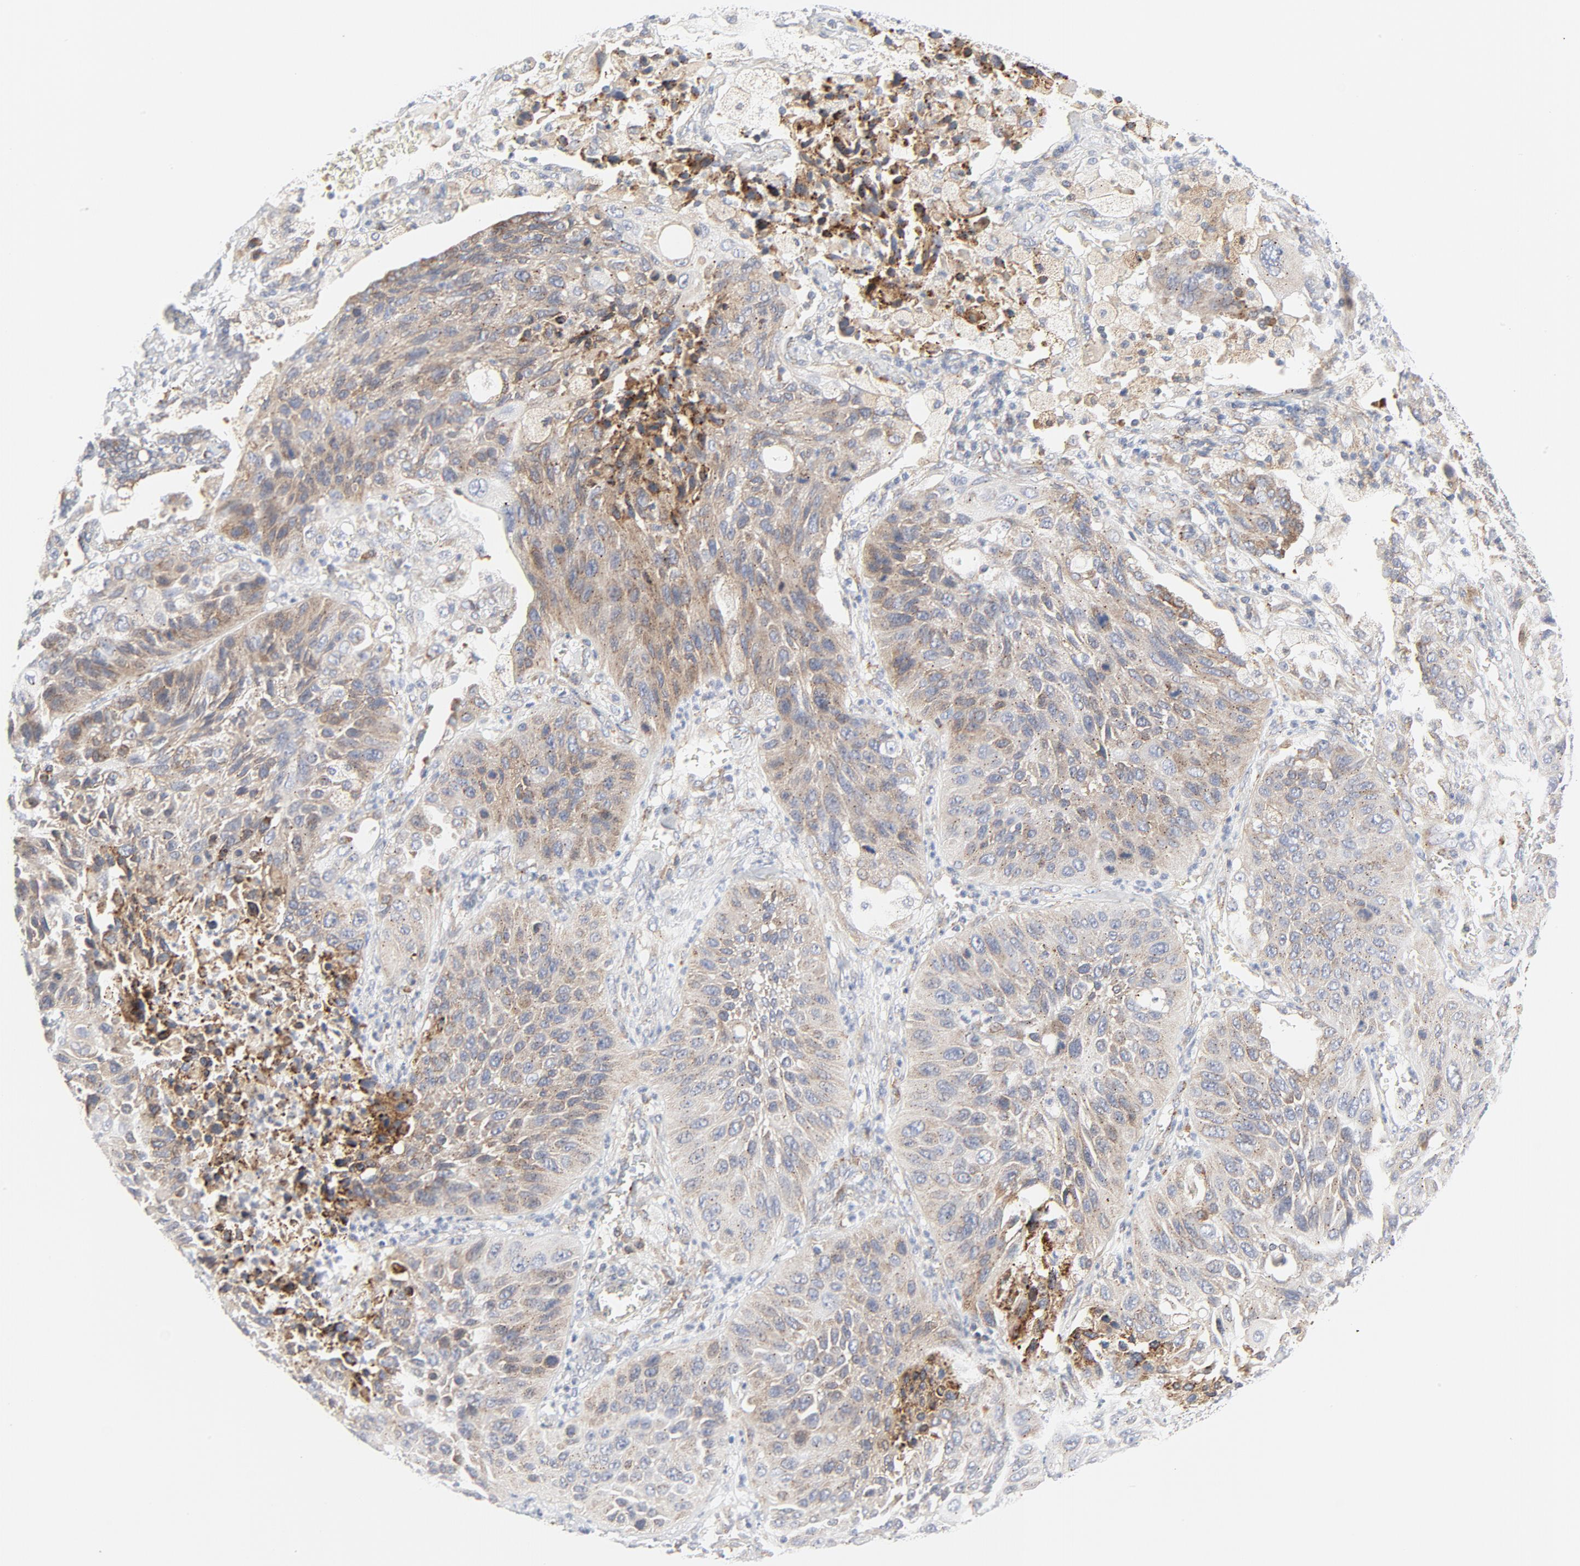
{"staining": {"intensity": "moderate", "quantity": ">75%", "location": "cytoplasmic/membranous"}, "tissue": "lung cancer", "cell_type": "Tumor cells", "image_type": "cancer", "snomed": [{"axis": "morphology", "description": "Squamous cell carcinoma, NOS"}, {"axis": "topography", "description": "Lung"}], "caption": "High-power microscopy captured an IHC histopathology image of lung squamous cell carcinoma, revealing moderate cytoplasmic/membranous expression in approximately >75% of tumor cells. Immunohistochemistry (ihc) stains the protein in brown and the nuclei are stained blue.", "gene": "LRP6", "patient": {"sex": "female", "age": 76}}